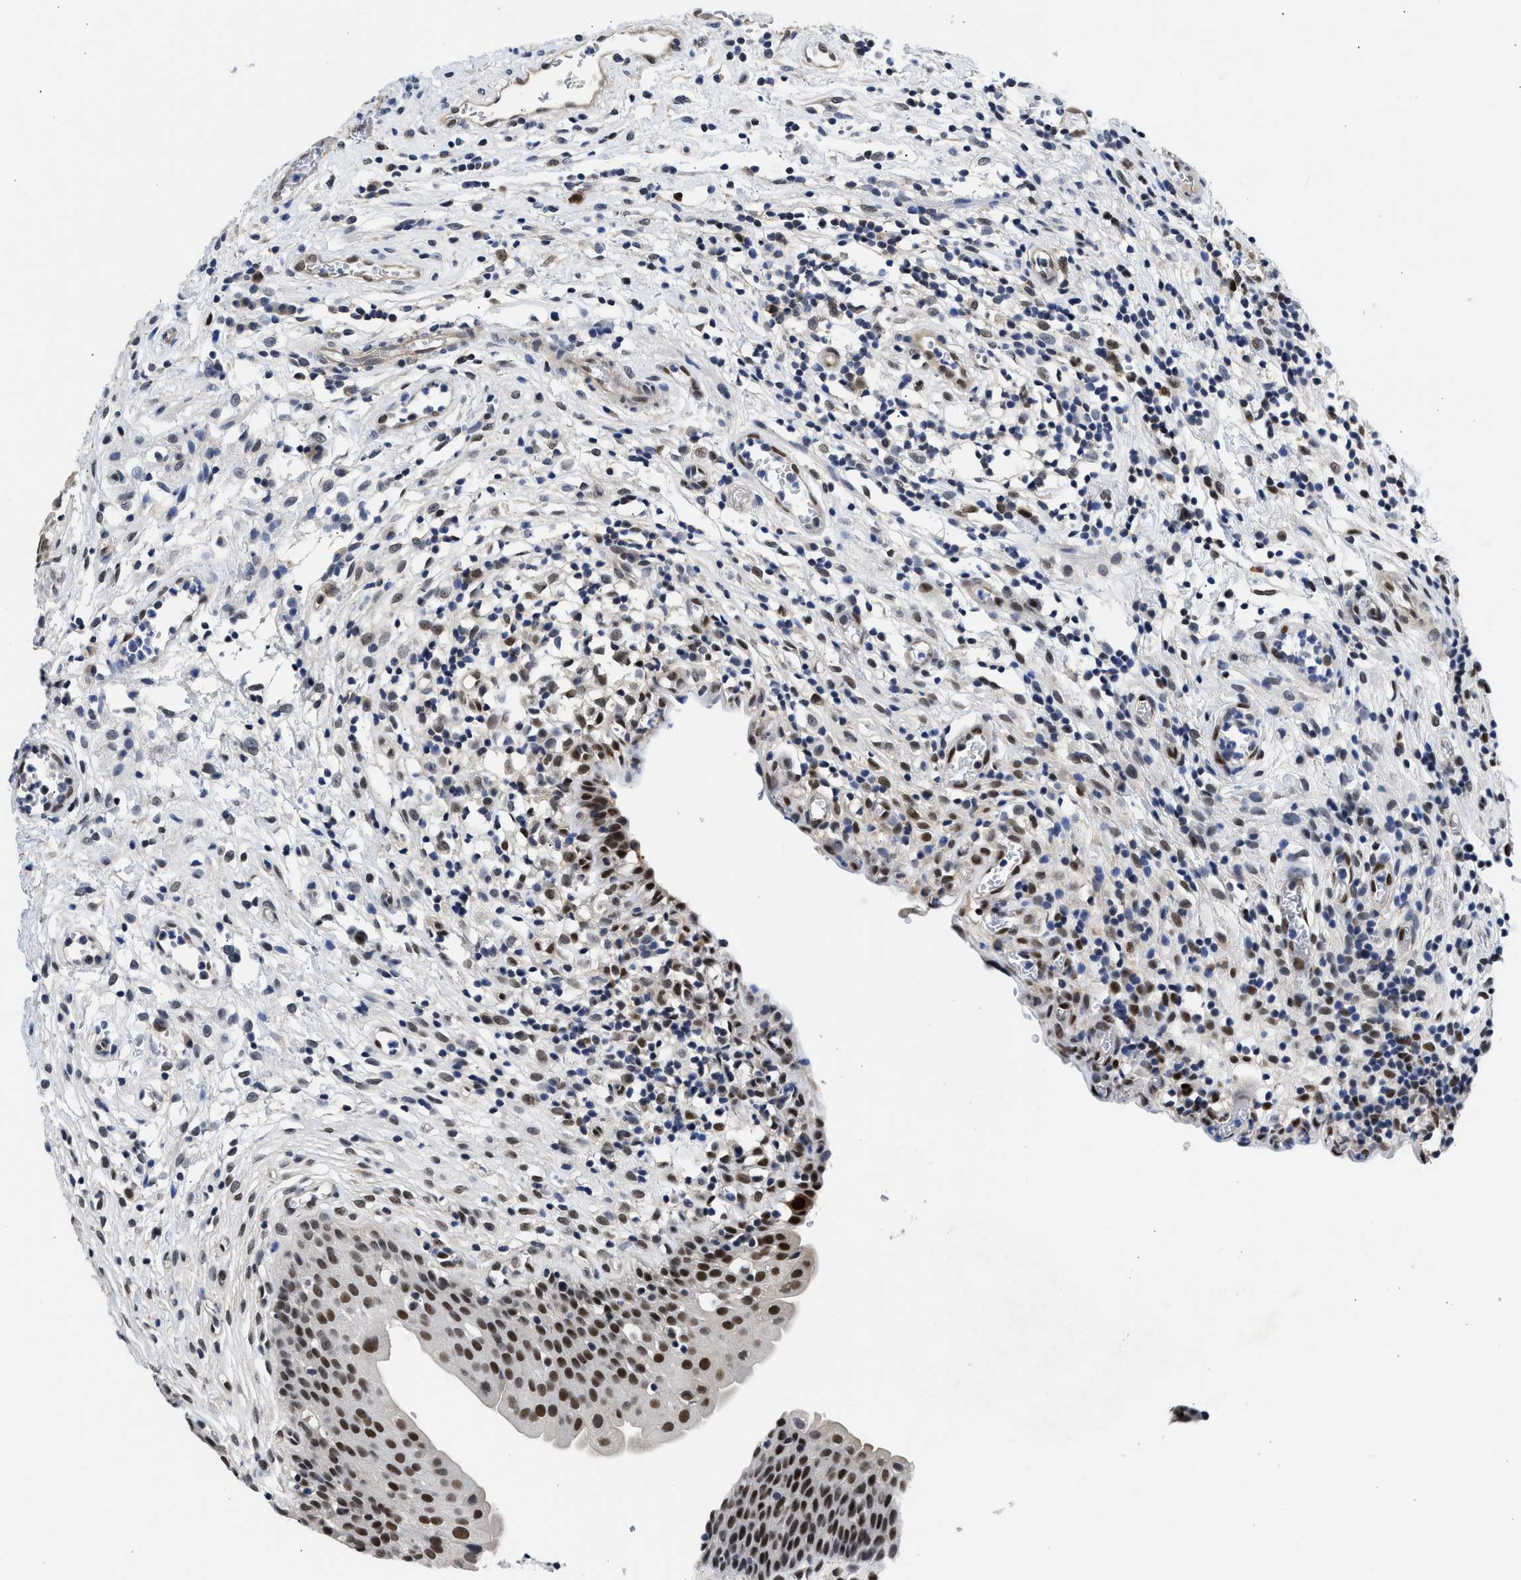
{"staining": {"intensity": "strong", "quantity": "25%-75%", "location": "nuclear"}, "tissue": "urinary bladder", "cell_type": "Urothelial cells", "image_type": "normal", "snomed": [{"axis": "morphology", "description": "Normal tissue, NOS"}, {"axis": "topography", "description": "Urinary bladder"}], "caption": "This image shows unremarkable urinary bladder stained with immunohistochemistry to label a protein in brown. The nuclear of urothelial cells show strong positivity for the protein. Nuclei are counter-stained blue.", "gene": "XPO5", "patient": {"sex": "male", "age": 37}}